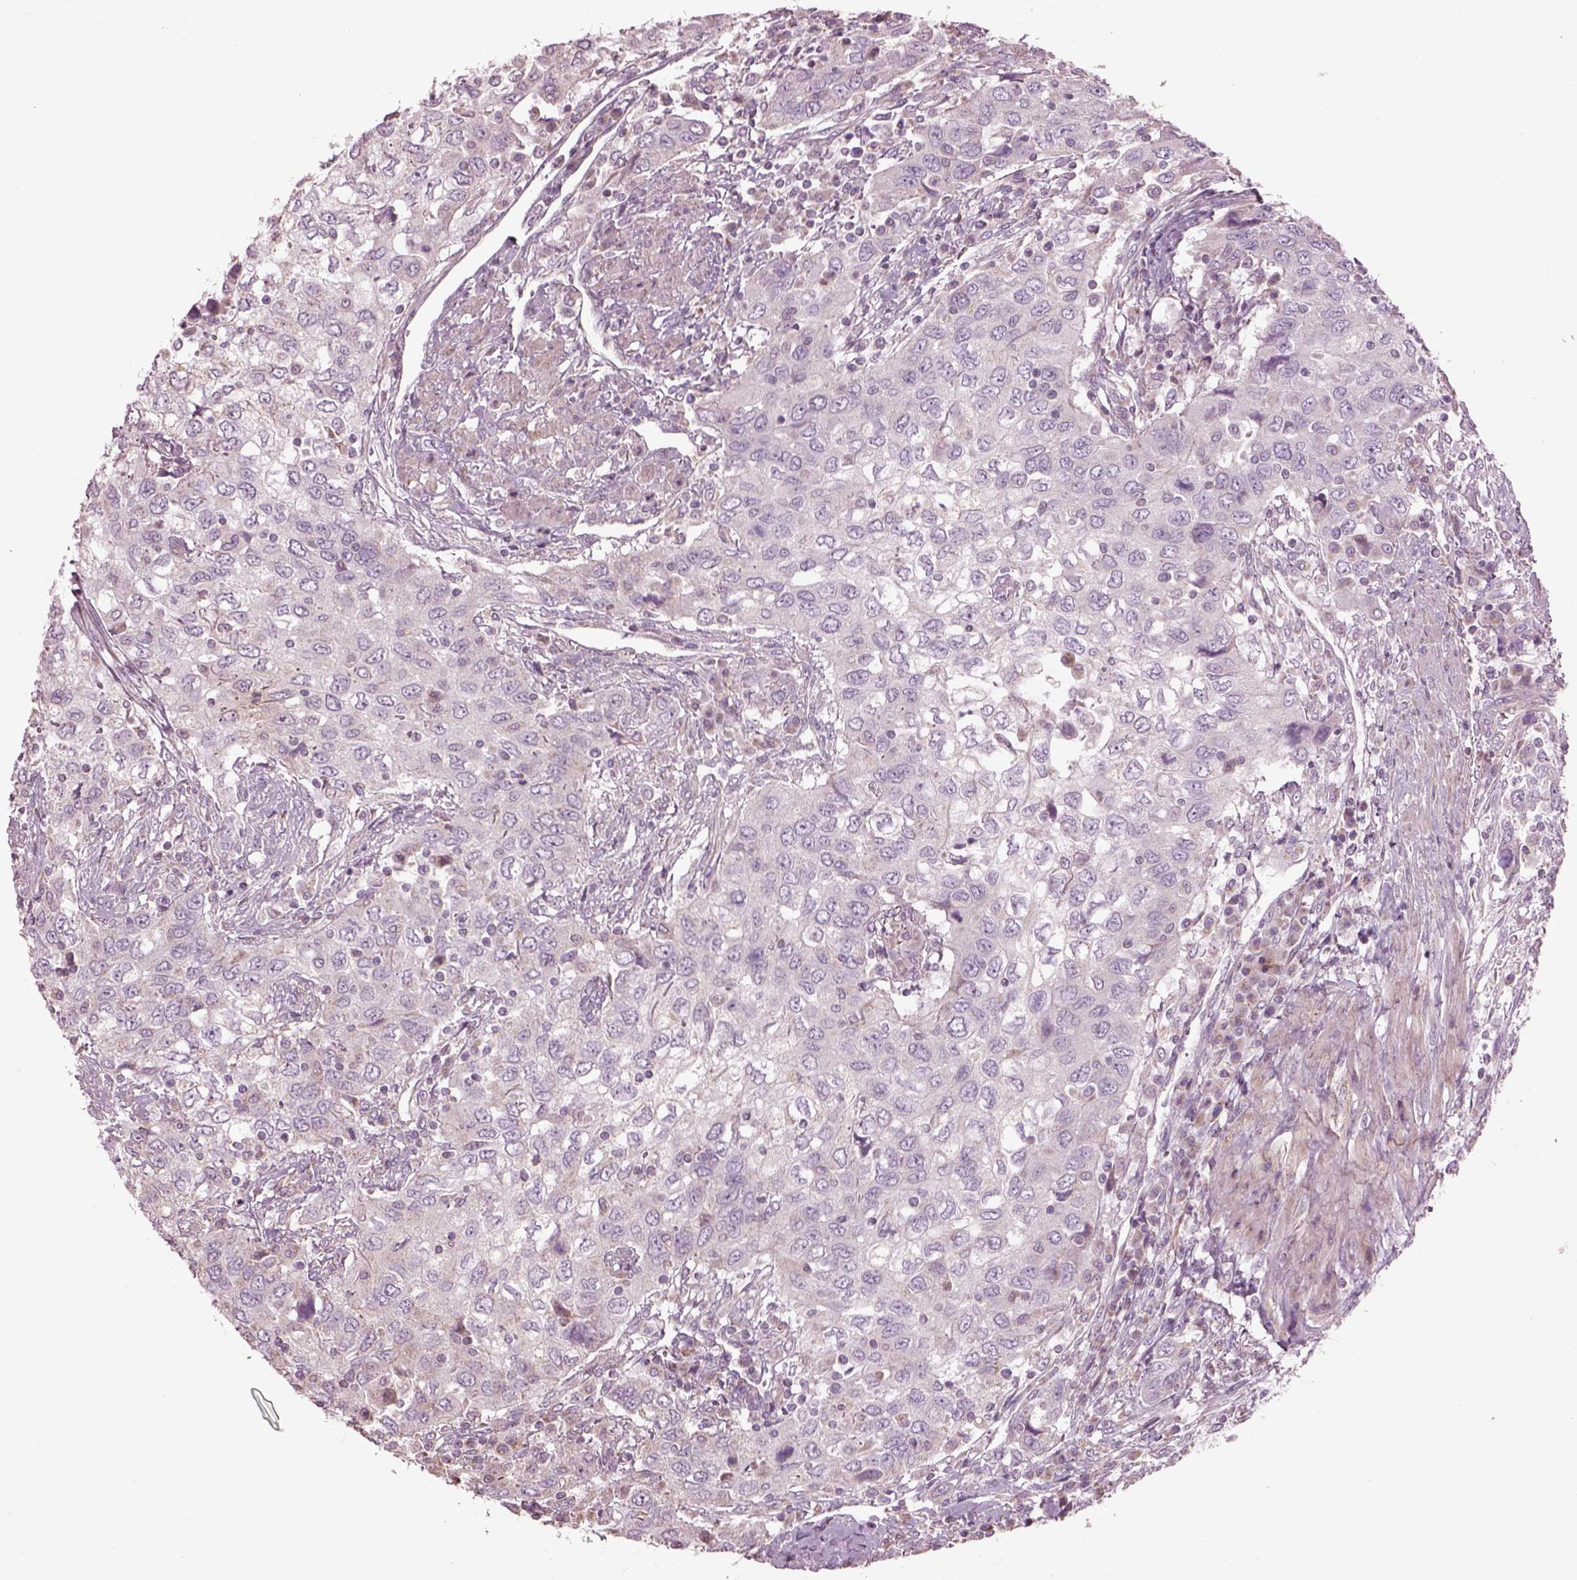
{"staining": {"intensity": "negative", "quantity": "none", "location": "none"}, "tissue": "urothelial cancer", "cell_type": "Tumor cells", "image_type": "cancer", "snomed": [{"axis": "morphology", "description": "Urothelial carcinoma, High grade"}, {"axis": "topography", "description": "Urinary bladder"}], "caption": "Protein analysis of urothelial cancer exhibits no significant positivity in tumor cells. (Stains: DAB immunohistochemistry with hematoxylin counter stain, Microscopy: brightfield microscopy at high magnification).", "gene": "SPATA7", "patient": {"sex": "male", "age": 76}}